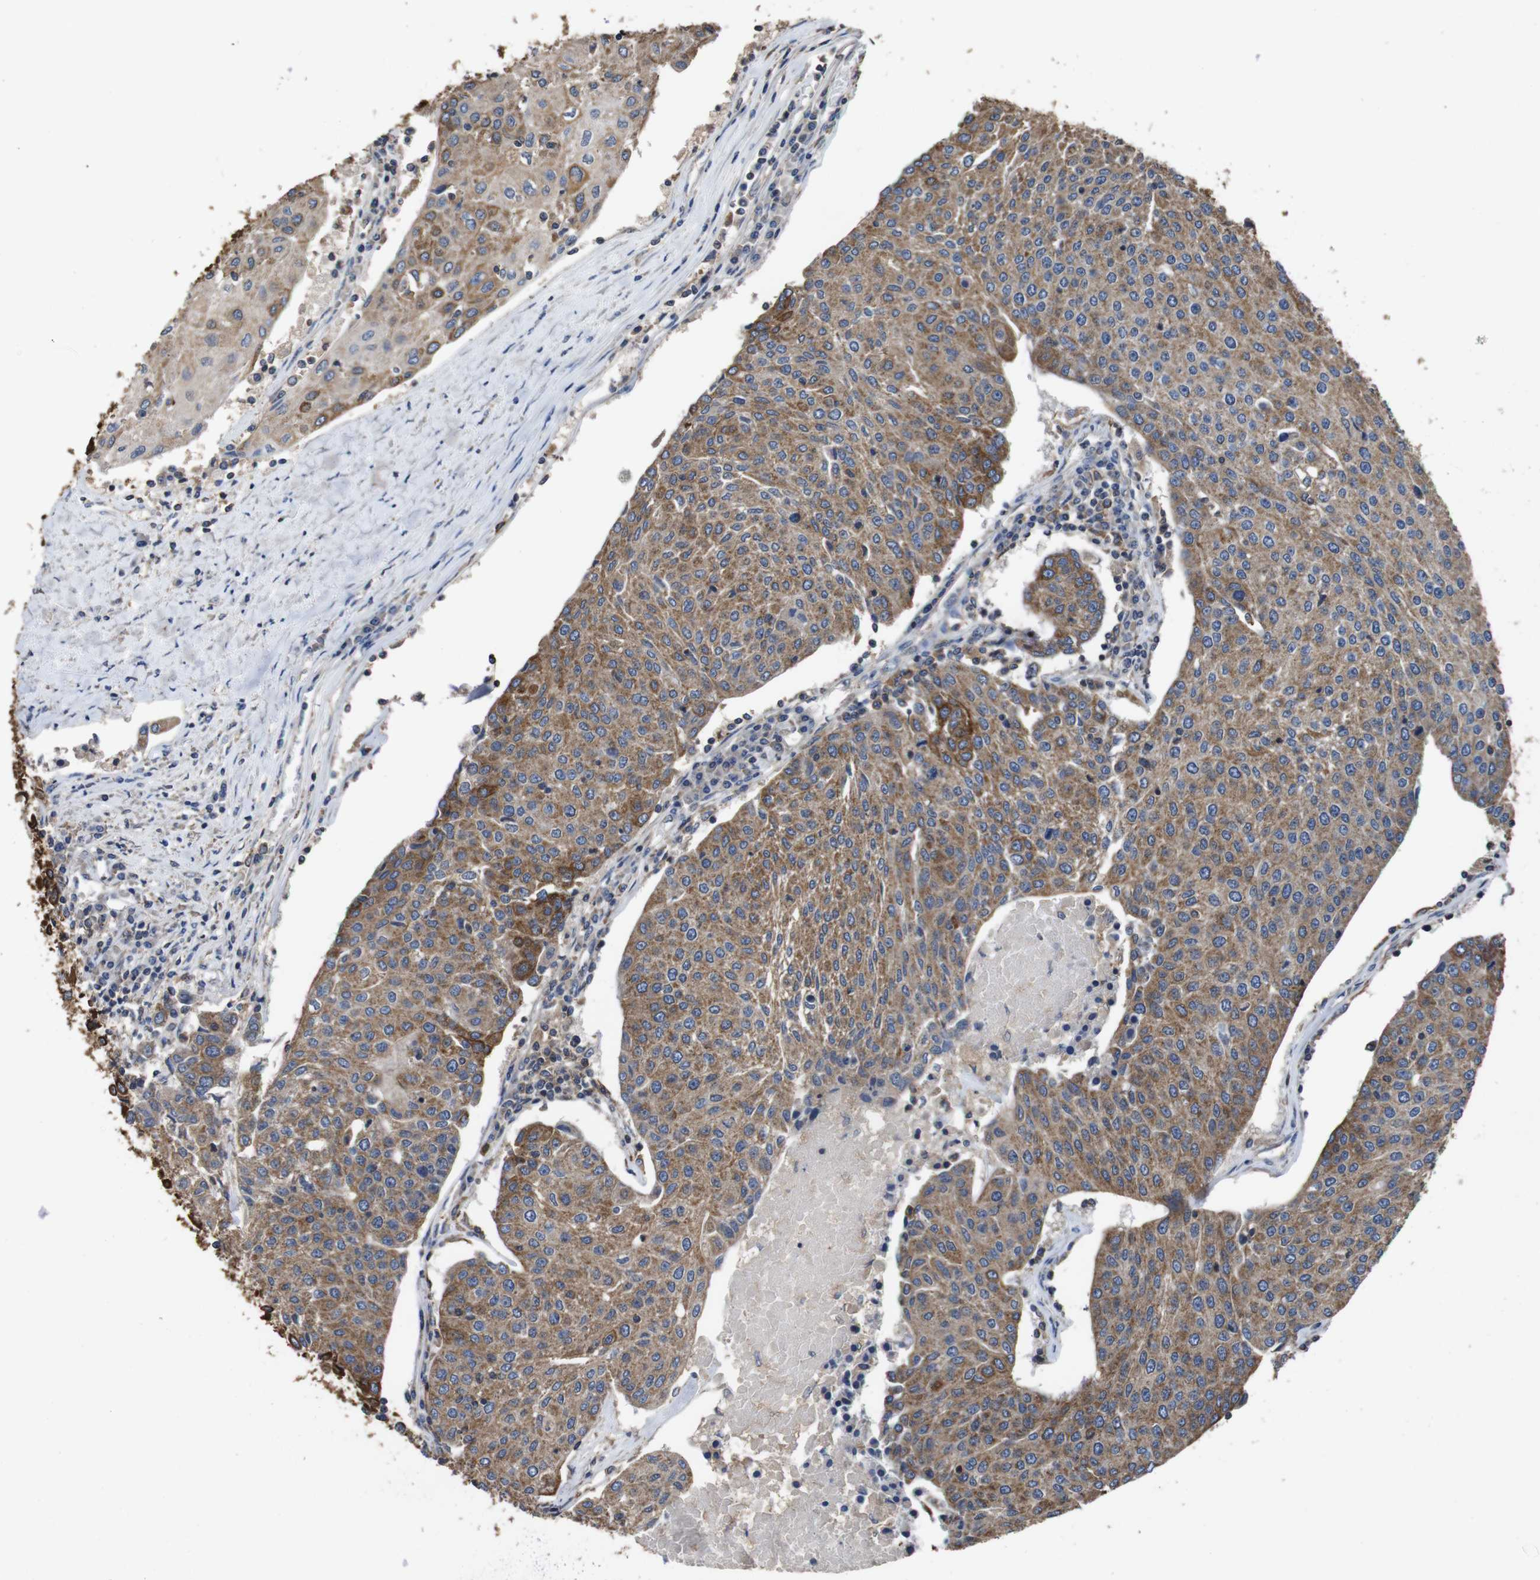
{"staining": {"intensity": "moderate", "quantity": ">75%", "location": "cytoplasmic/membranous"}, "tissue": "urothelial cancer", "cell_type": "Tumor cells", "image_type": "cancer", "snomed": [{"axis": "morphology", "description": "Urothelial carcinoma, High grade"}, {"axis": "topography", "description": "Urinary bladder"}], "caption": "This is a histology image of immunohistochemistry (IHC) staining of high-grade urothelial carcinoma, which shows moderate staining in the cytoplasmic/membranous of tumor cells.", "gene": "GLIPR1", "patient": {"sex": "female", "age": 85}}